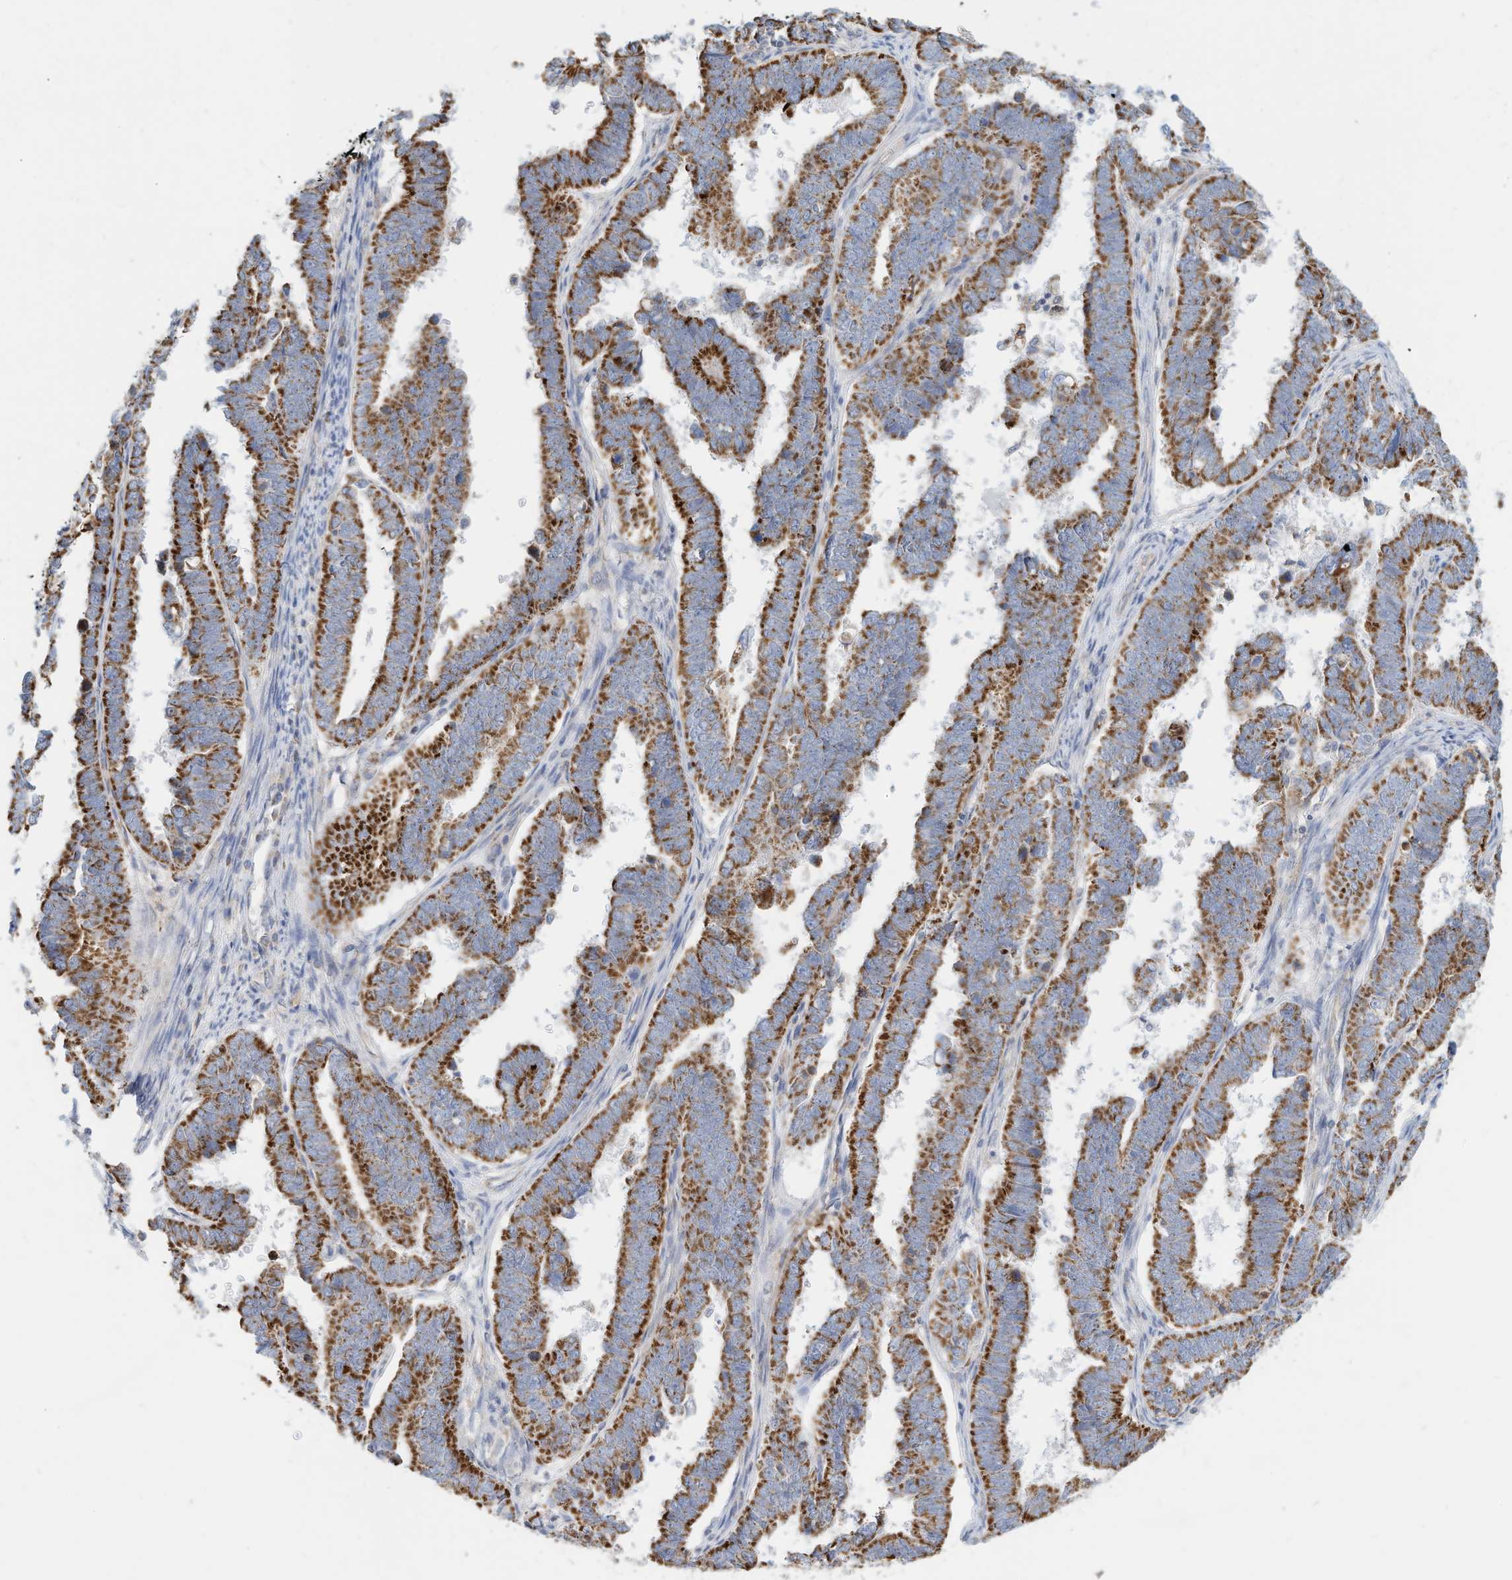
{"staining": {"intensity": "moderate", "quantity": ">75%", "location": "cytoplasmic/membranous"}, "tissue": "endometrial cancer", "cell_type": "Tumor cells", "image_type": "cancer", "snomed": [{"axis": "morphology", "description": "Adenocarcinoma, NOS"}, {"axis": "topography", "description": "Endometrium"}], "caption": "An image showing moderate cytoplasmic/membranous expression in about >75% of tumor cells in adenocarcinoma (endometrial), as visualized by brown immunohistochemical staining.", "gene": "RHOH", "patient": {"sex": "female", "age": 75}}